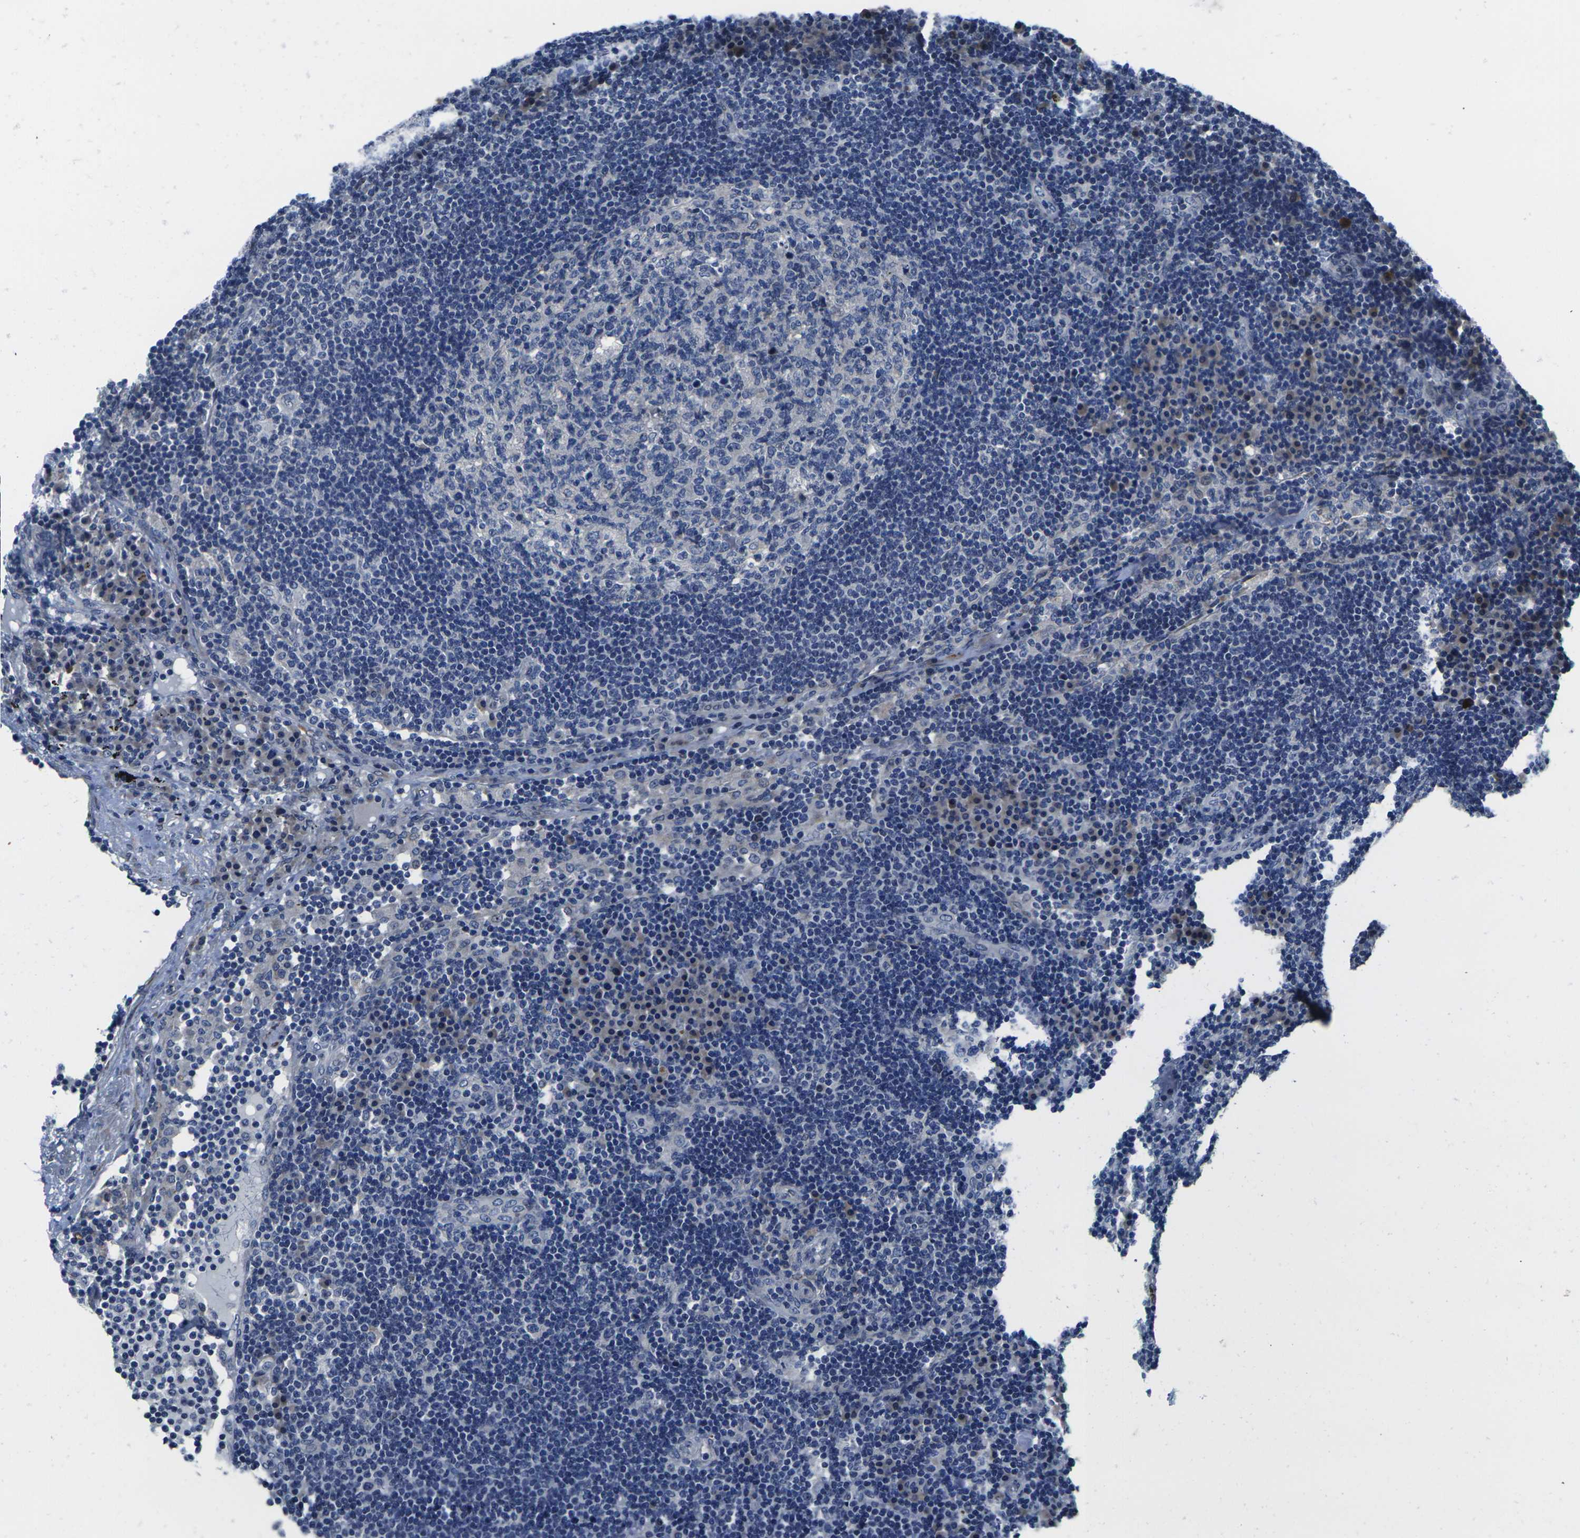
{"staining": {"intensity": "negative", "quantity": "none", "location": "none"}, "tissue": "lymph node", "cell_type": "Germinal center cells", "image_type": "normal", "snomed": [{"axis": "morphology", "description": "Normal tissue, NOS"}, {"axis": "morphology", "description": "Squamous cell carcinoma, metastatic, NOS"}, {"axis": "topography", "description": "Lymph node"}], "caption": "Immunohistochemistry (IHC) of normal lymph node demonstrates no expression in germinal center cells. The staining is performed using DAB (3,3'-diaminobenzidine) brown chromogen with nuclei counter-stained in using hematoxylin.", "gene": "CYP2C8", "patient": {"sex": "female", "age": 53}}